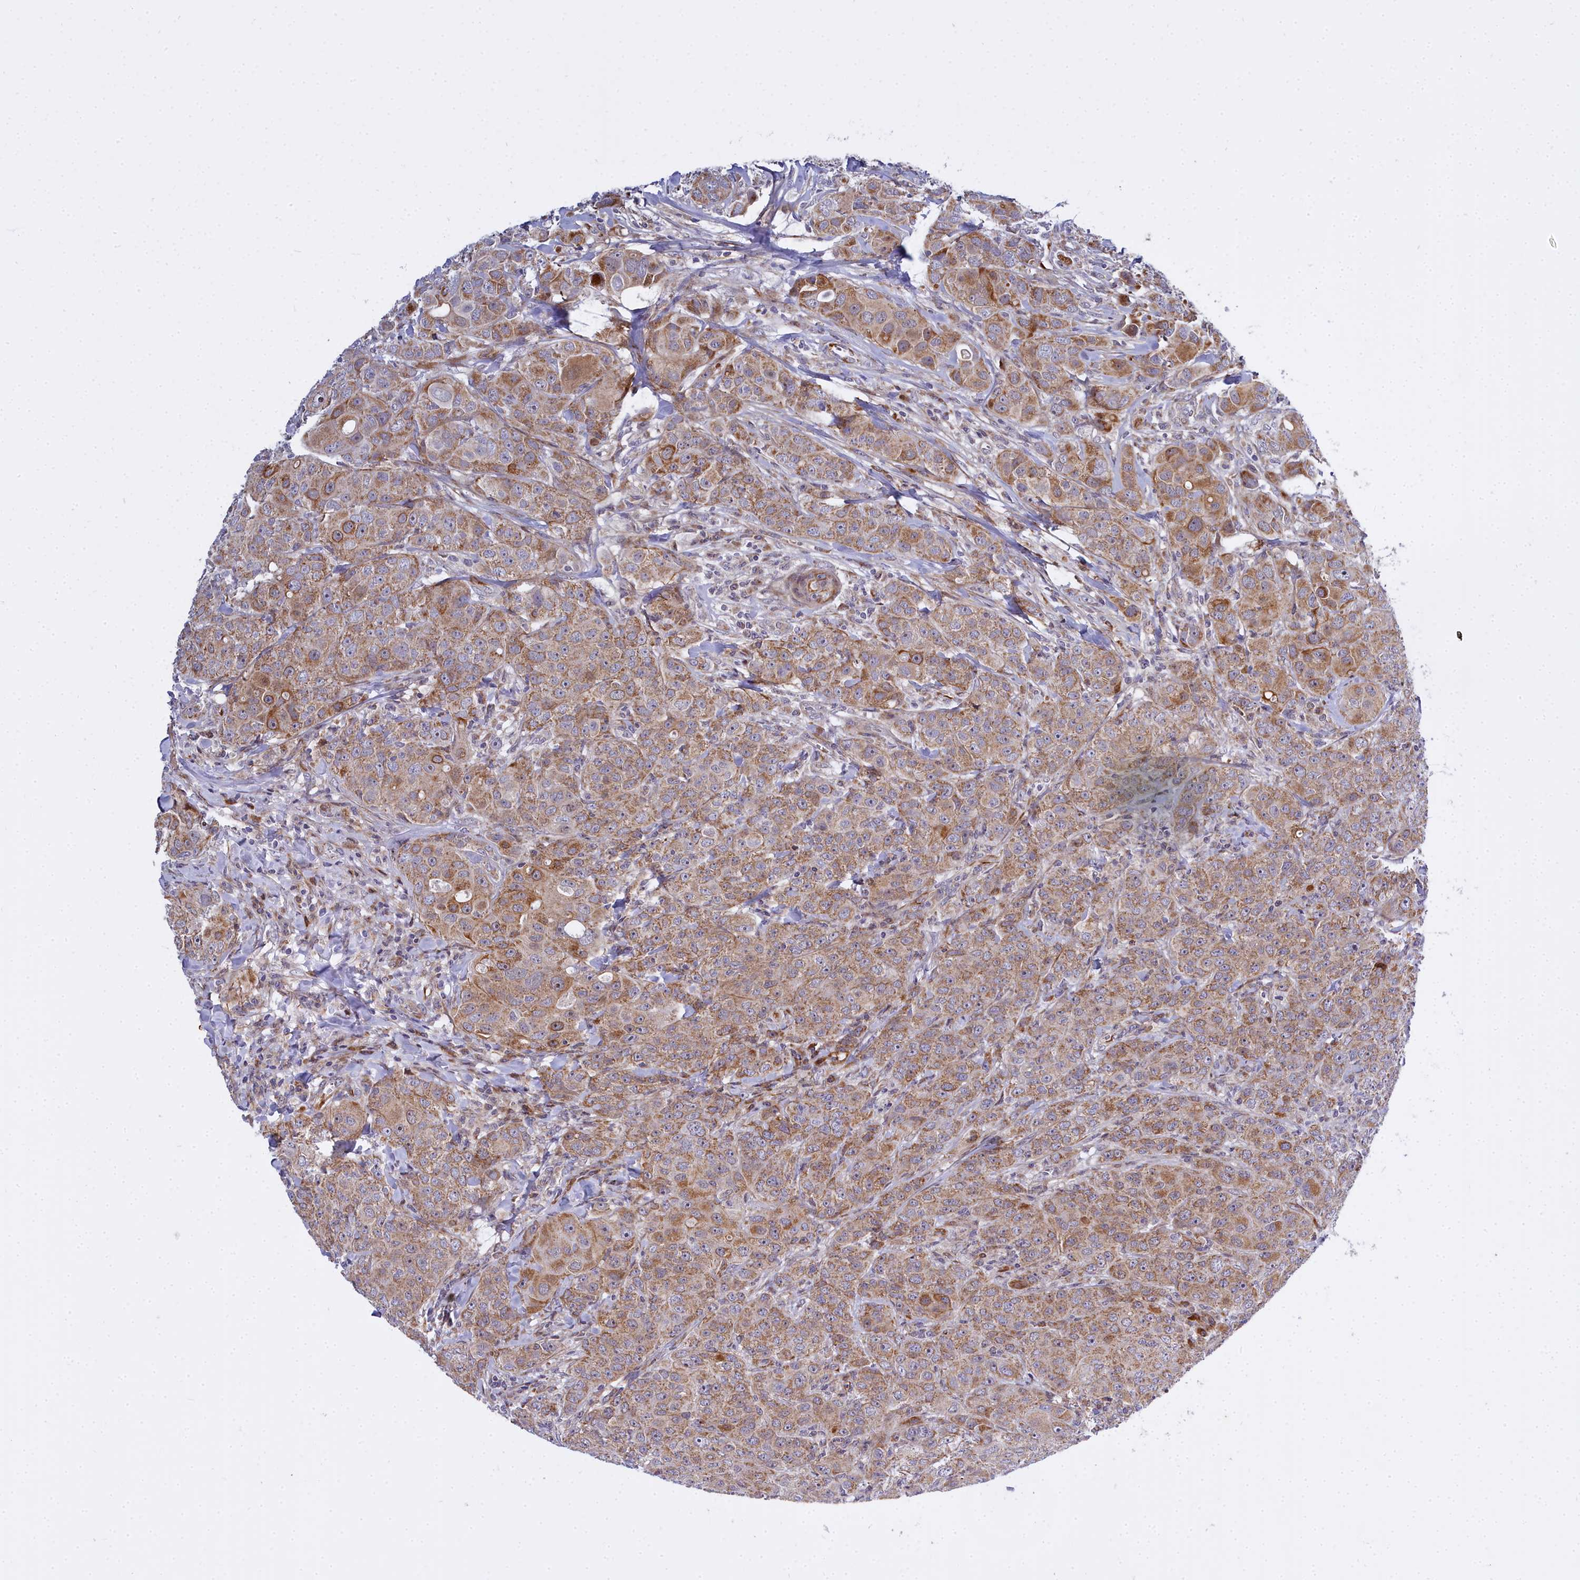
{"staining": {"intensity": "moderate", "quantity": ">75%", "location": "cytoplasmic/membranous"}, "tissue": "breast cancer", "cell_type": "Tumor cells", "image_type": "cancer", "snomed": [{"axis": "morphology", "description": "Duct carcinoma"}, {"axis": "topography", "description": "Breast"}], "caption": "The image reveals staining of breast cancer, revealing moderate cytoplasmic/membranous protein expression (brown color) within tumor cells.", "gene": "MRPS11", "patient": {"sex": "female", "age": 43}}